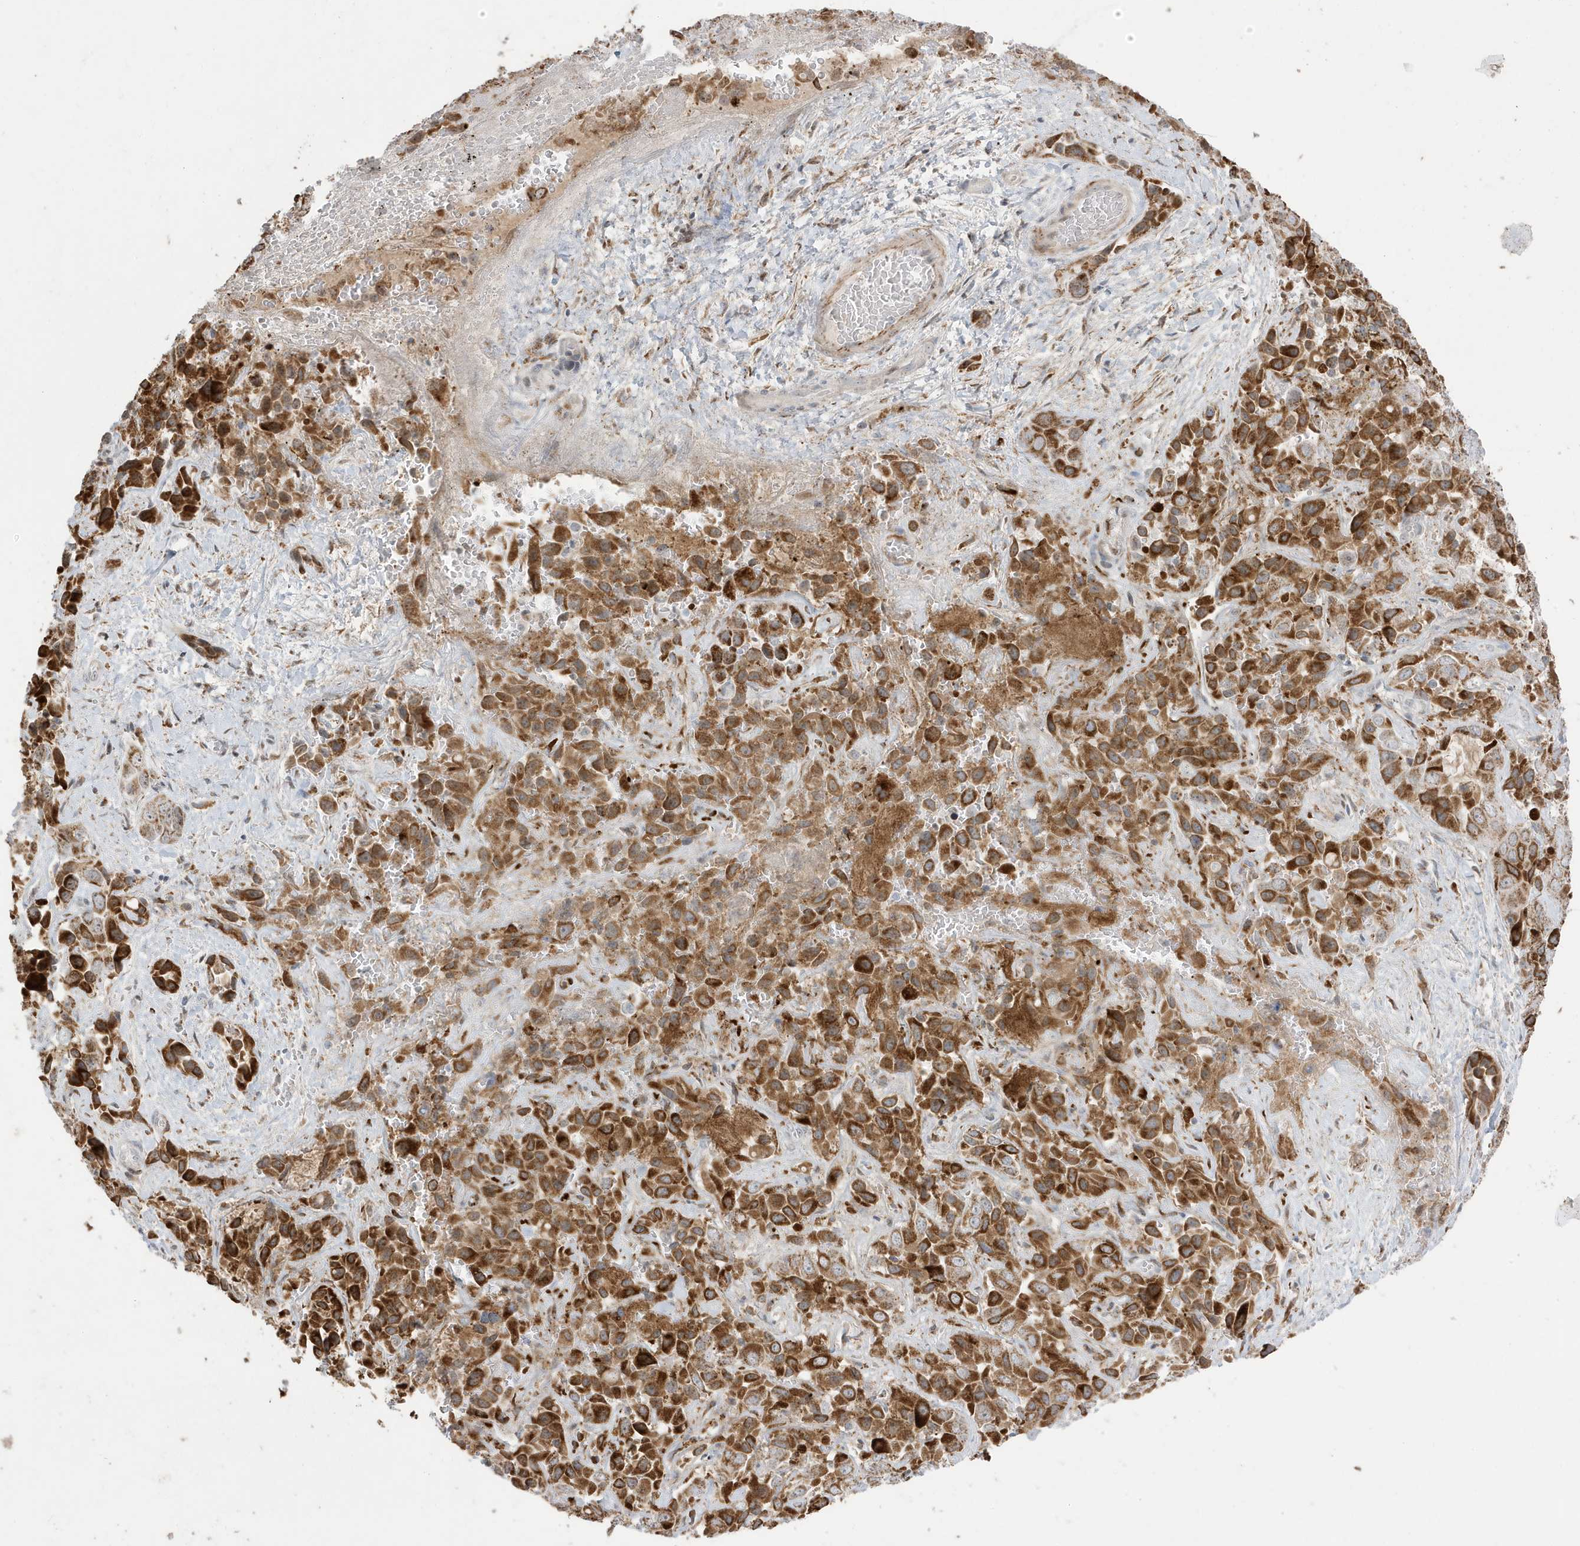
{"staining": {"intensity": "strong", "quantity": ">75%", "location": "cytoplasmic/membranous"}, "tissue": "liver cancer", "cell_type": "Tumor cells", "image_type": "cancer", "snomed": [{"axis": "morphology", "description": "Cholangiocarcinoma"}, {"axis": "topography", "description": "Liver"}], "caption": "DAB (3,3'-diaminobenzidine) immunohistochemical staining of human cholangiocarcinoma (liver) shows strong cytoplasmic/membranous protein positivity in about >75% of tumor cells. (IHC, brightfield microscopy, high magnification).", "gene": "FNDC1", "patient": {"sex": "female", "age": 52}}